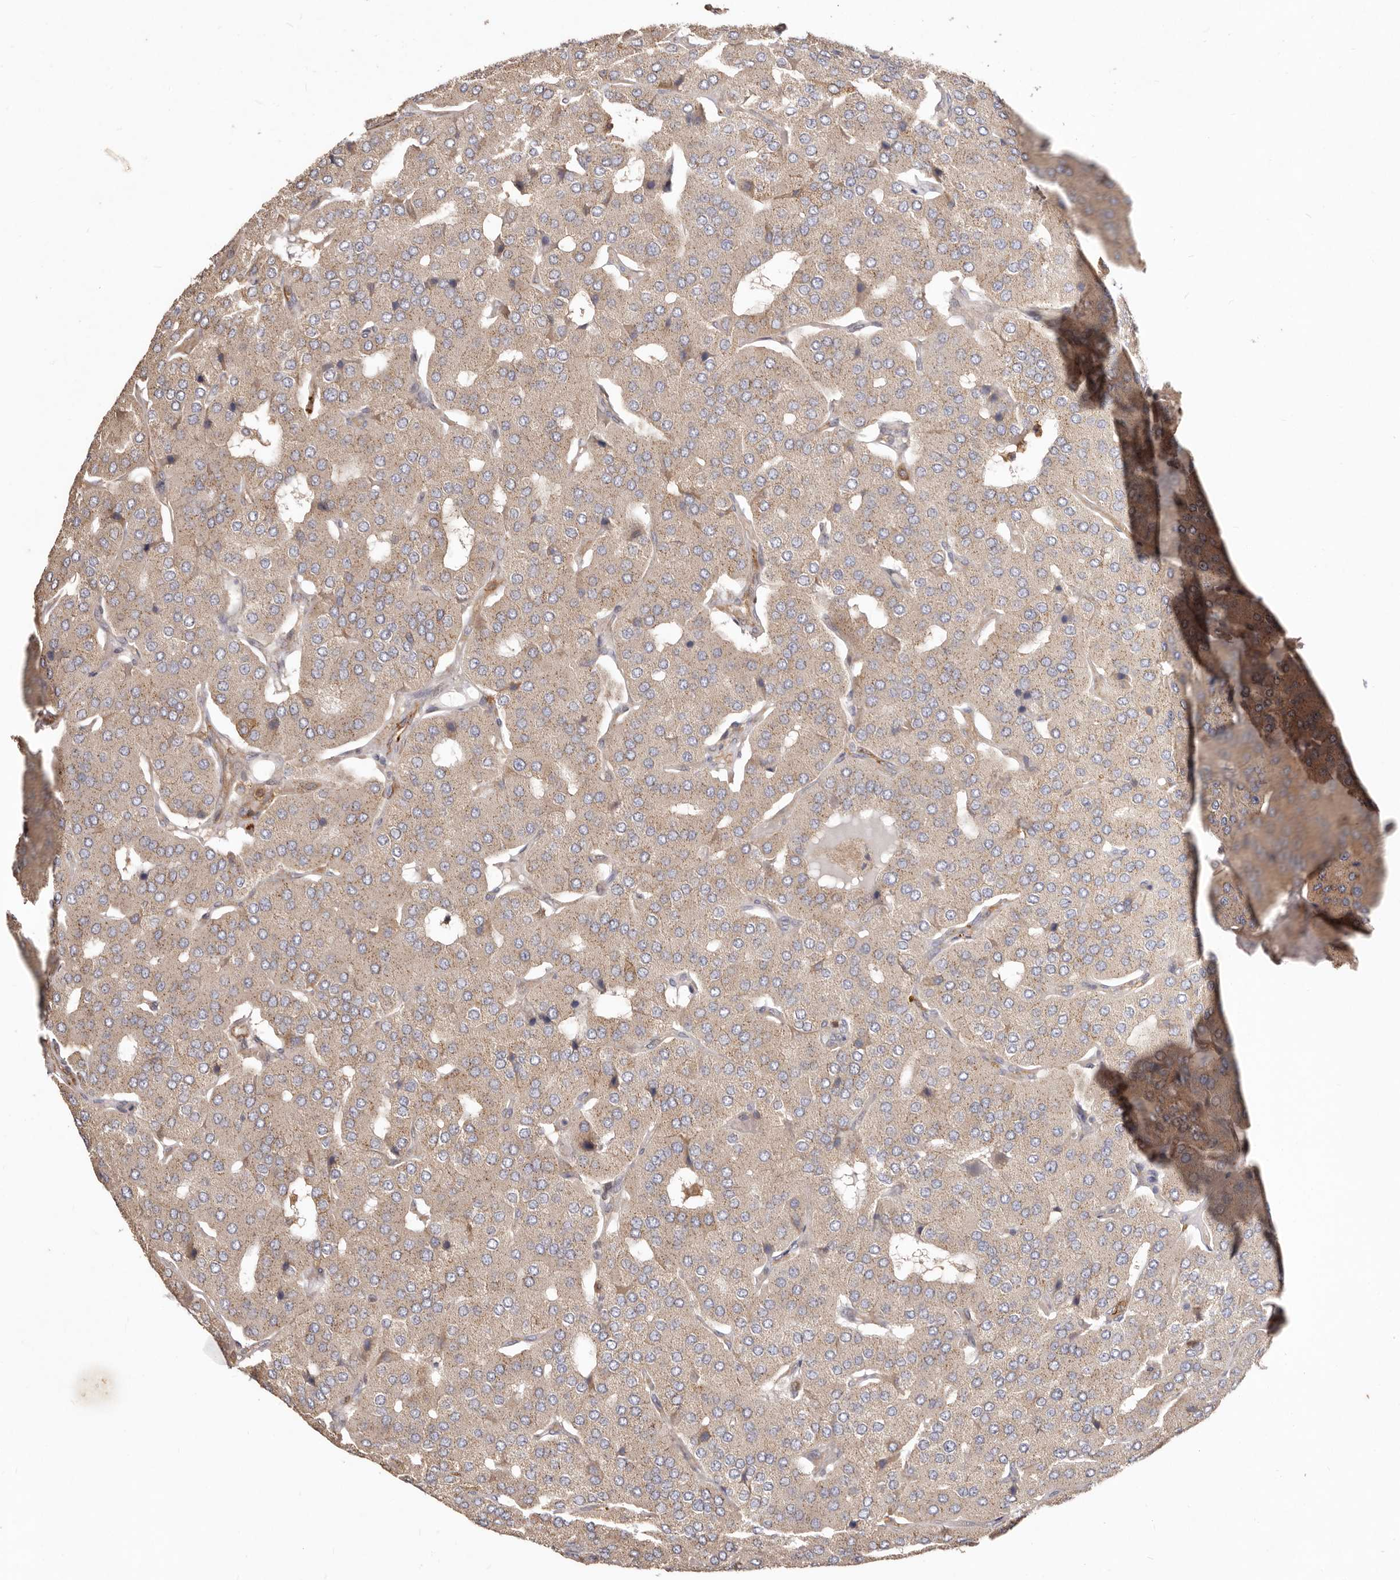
{"staining": {"intensity": "weak", "quantity": ">75%", "location": "cytoplasmic/membranous"}, "tissue": "parathyroid gland", "cell_type": "Glandular cells", "image_type": "normal", "snomed": [{"axis": "morphology", "description": "Normal tissue, NOS"}, {"axis": "morphology", "description": "Adenoma, NOS"}, {"axis": "topography", "description": "Parathyroid gland"}], "caption": "Brown immunohistochemical staining in unremarkable human parathyroid gland reveals weak cytoplasmic/membranous positivity in approximately >75% of glandular cells. The staining is performed using DAB (3,3'-diaminobenzidine) brown chromogen to label protein expression. The nuclei are counter-stained blue using hematoxylin.", "gene": "LRRC25", "patient": {"sex": "female", "age": 86}}